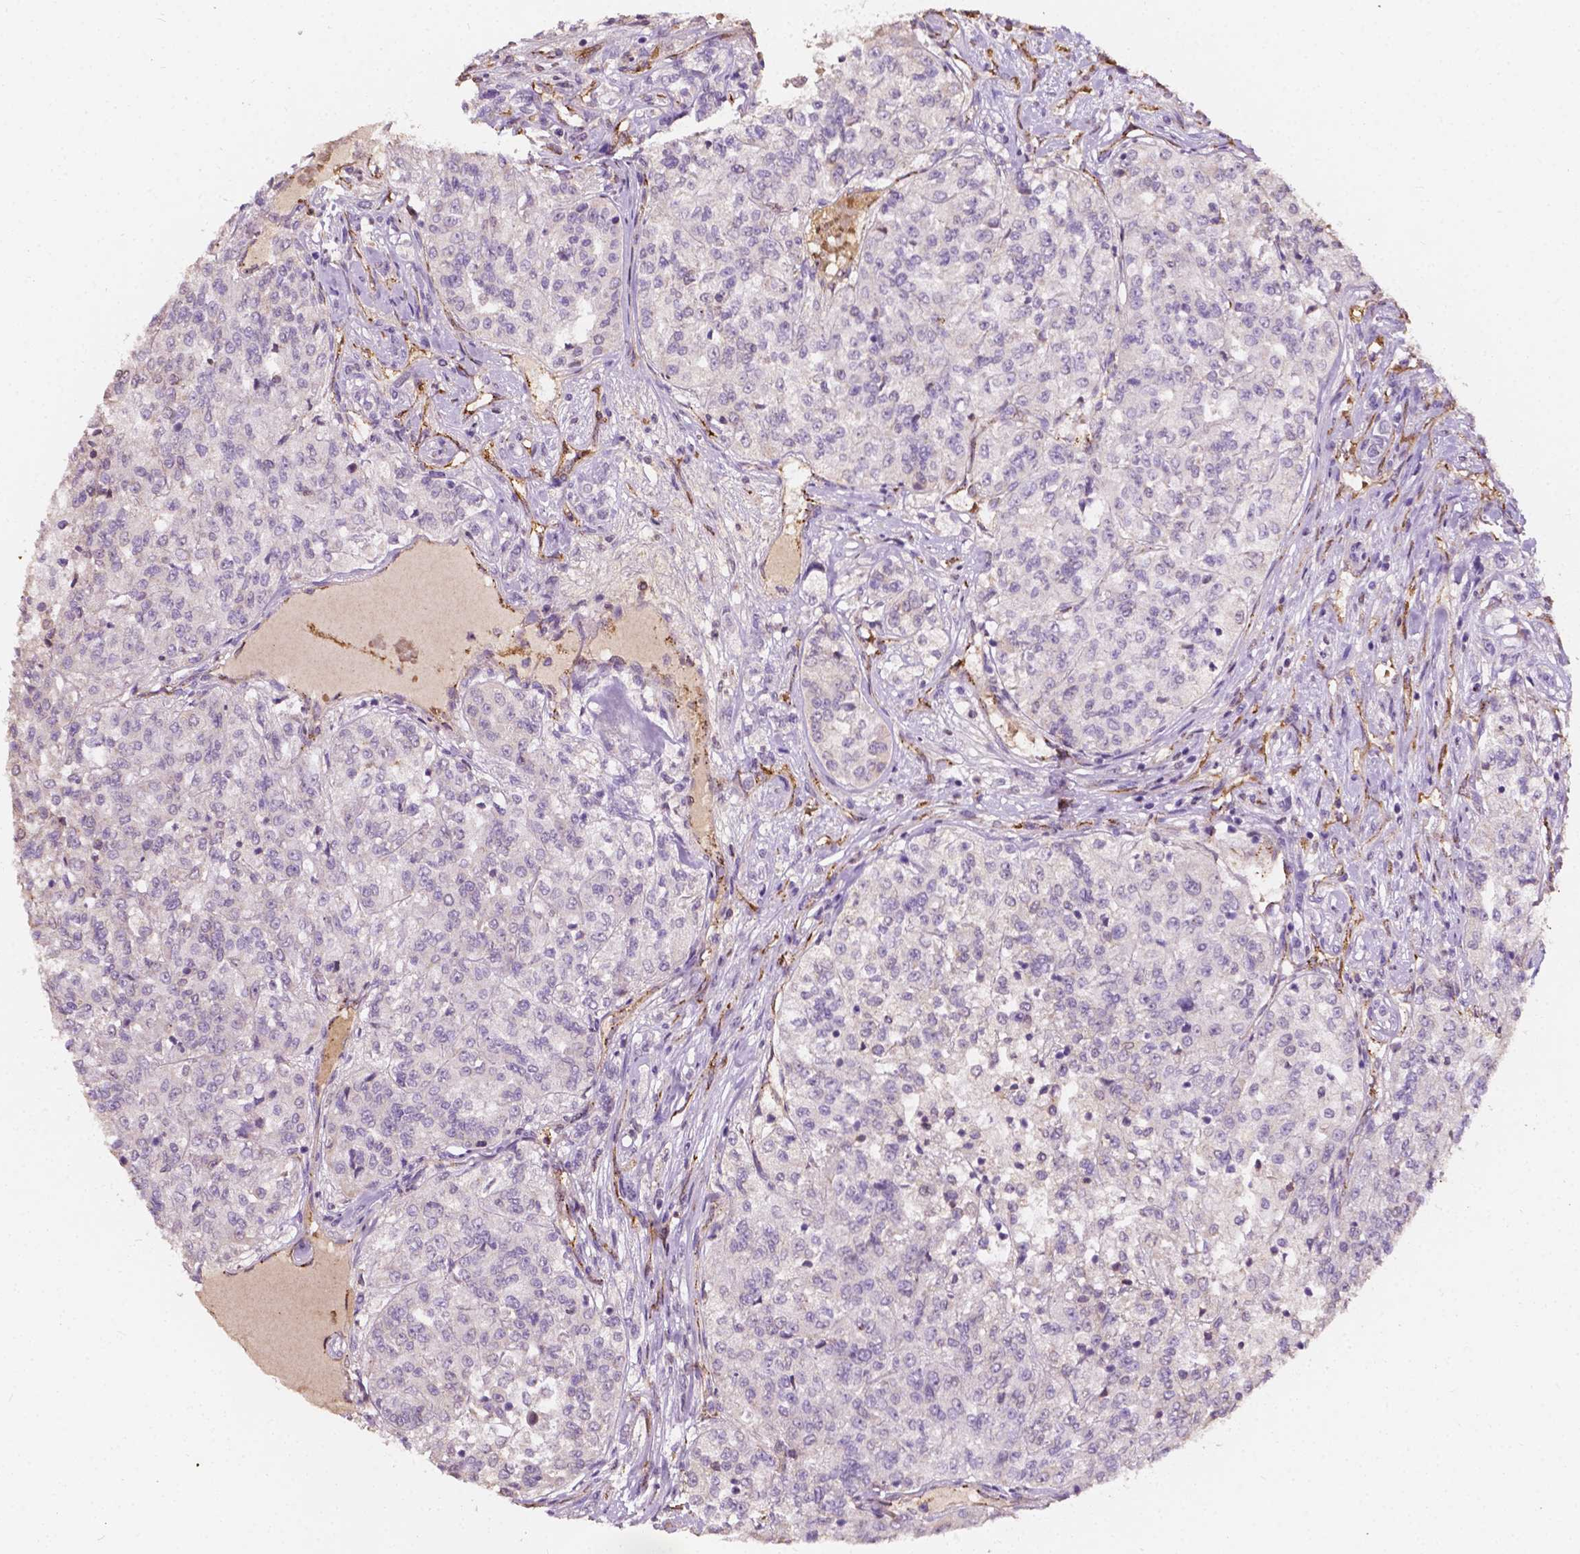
{"staining": {"intensity": "negative", "quantity": "none", "location": "none"}, "tissue": "renal cancer", "cell_type": "Tumor cells", "image_type": "cancer", "snomed": [{"axis": "morphology", "description": "Adenocarcinoma, NOS"}, {"axis": "topography", "description": "Kidney"}], "caption": "This is an IHC micrograph of human renal cancer. There is no positivity in tumor cells.", "gene": "SLC22A4", "patient": {"sex": "female", "age": 63}}